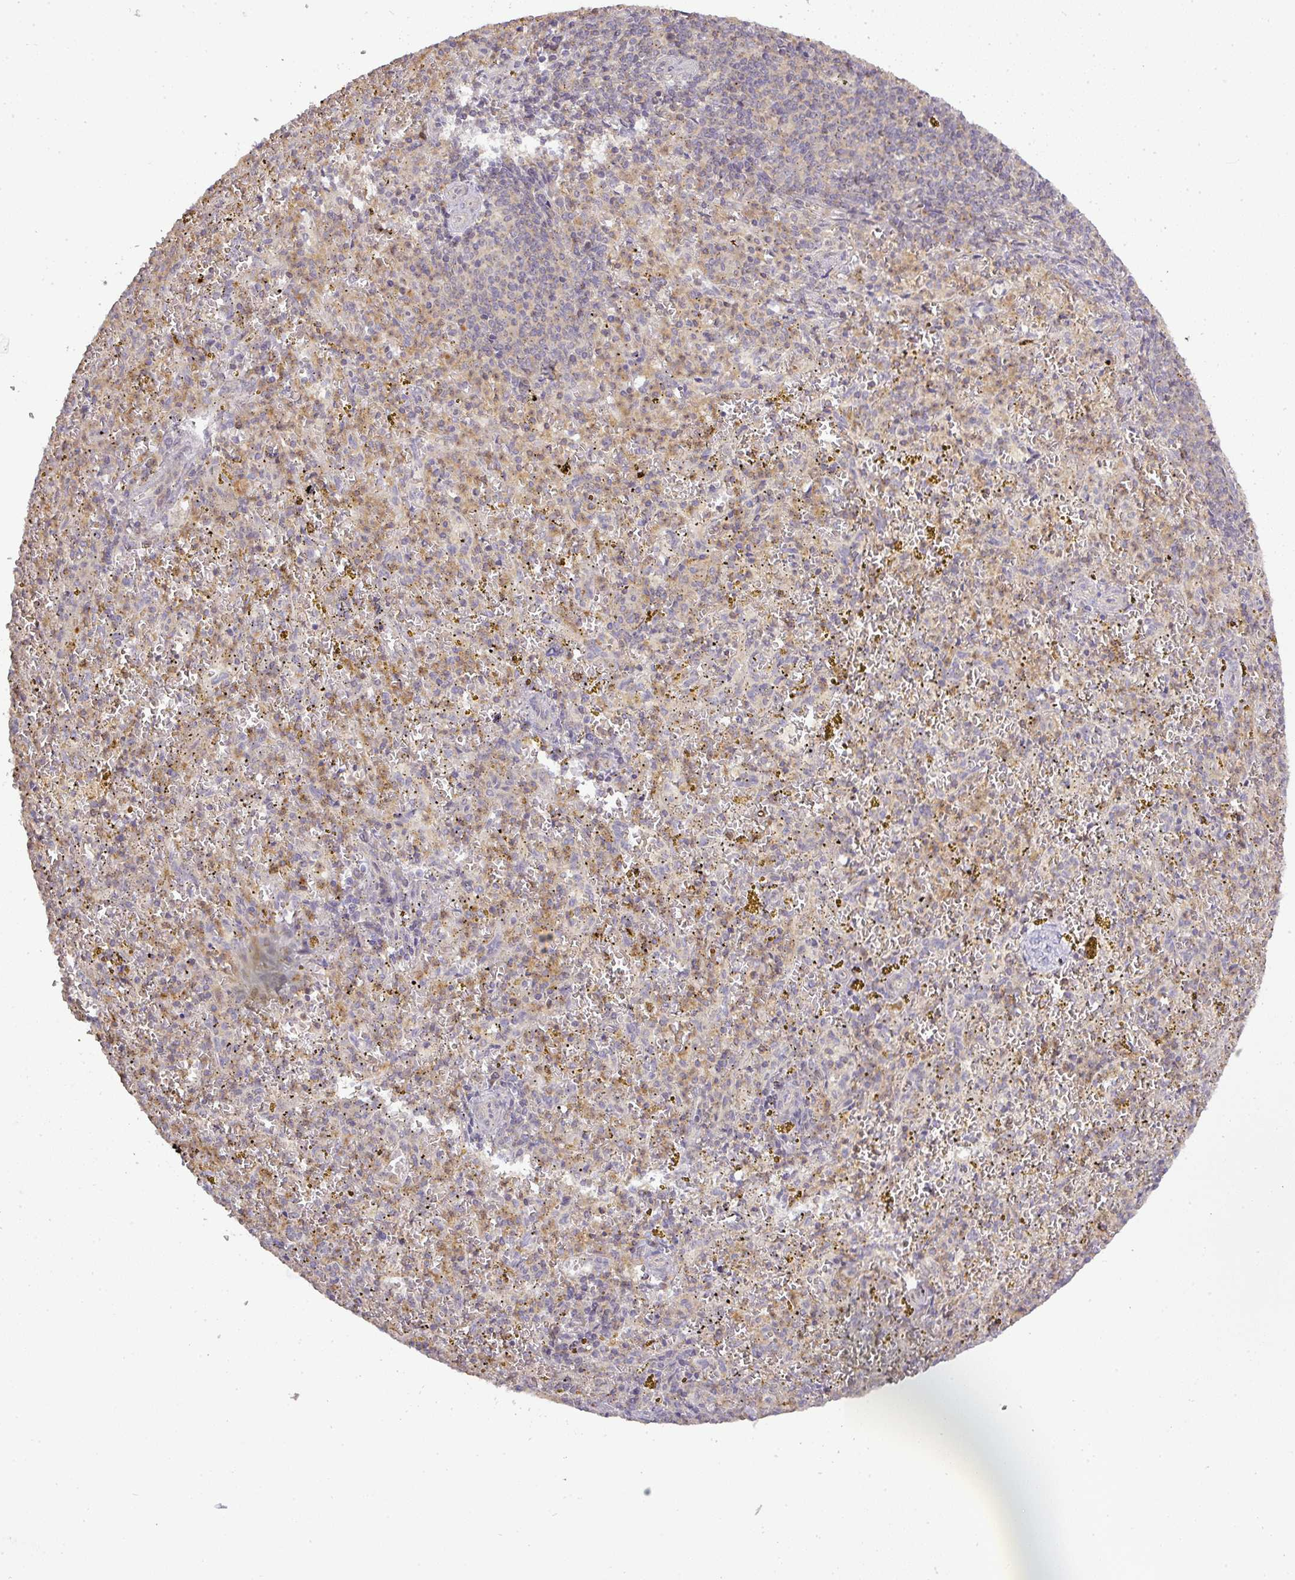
{"staining": {"intensity": "weak", "quantity": "<25%", "location": "cytoplasmic/membranous"}, "tissue": "spleen", "cell_type": "Cells in red pulp", "image_type": "normal", "snomed": [{"axis": "morphology", "description": "Normal tissue, NOS"}, {"axis": "topography", "description": "Spleen"}], "caption": "An IHC photomicrograph of unremarkable spleen is shown. There is no staining in cells in red pulp of spleen. The staining was performed using DAB (3,3'-diaminobenzidine) to visualize the protein expression in brown, while the nuclei were stained in blue with hematoxylin (Magnification: 20x).", "gene": "NIN", "patient": {"sex": "male", "age": 57}}